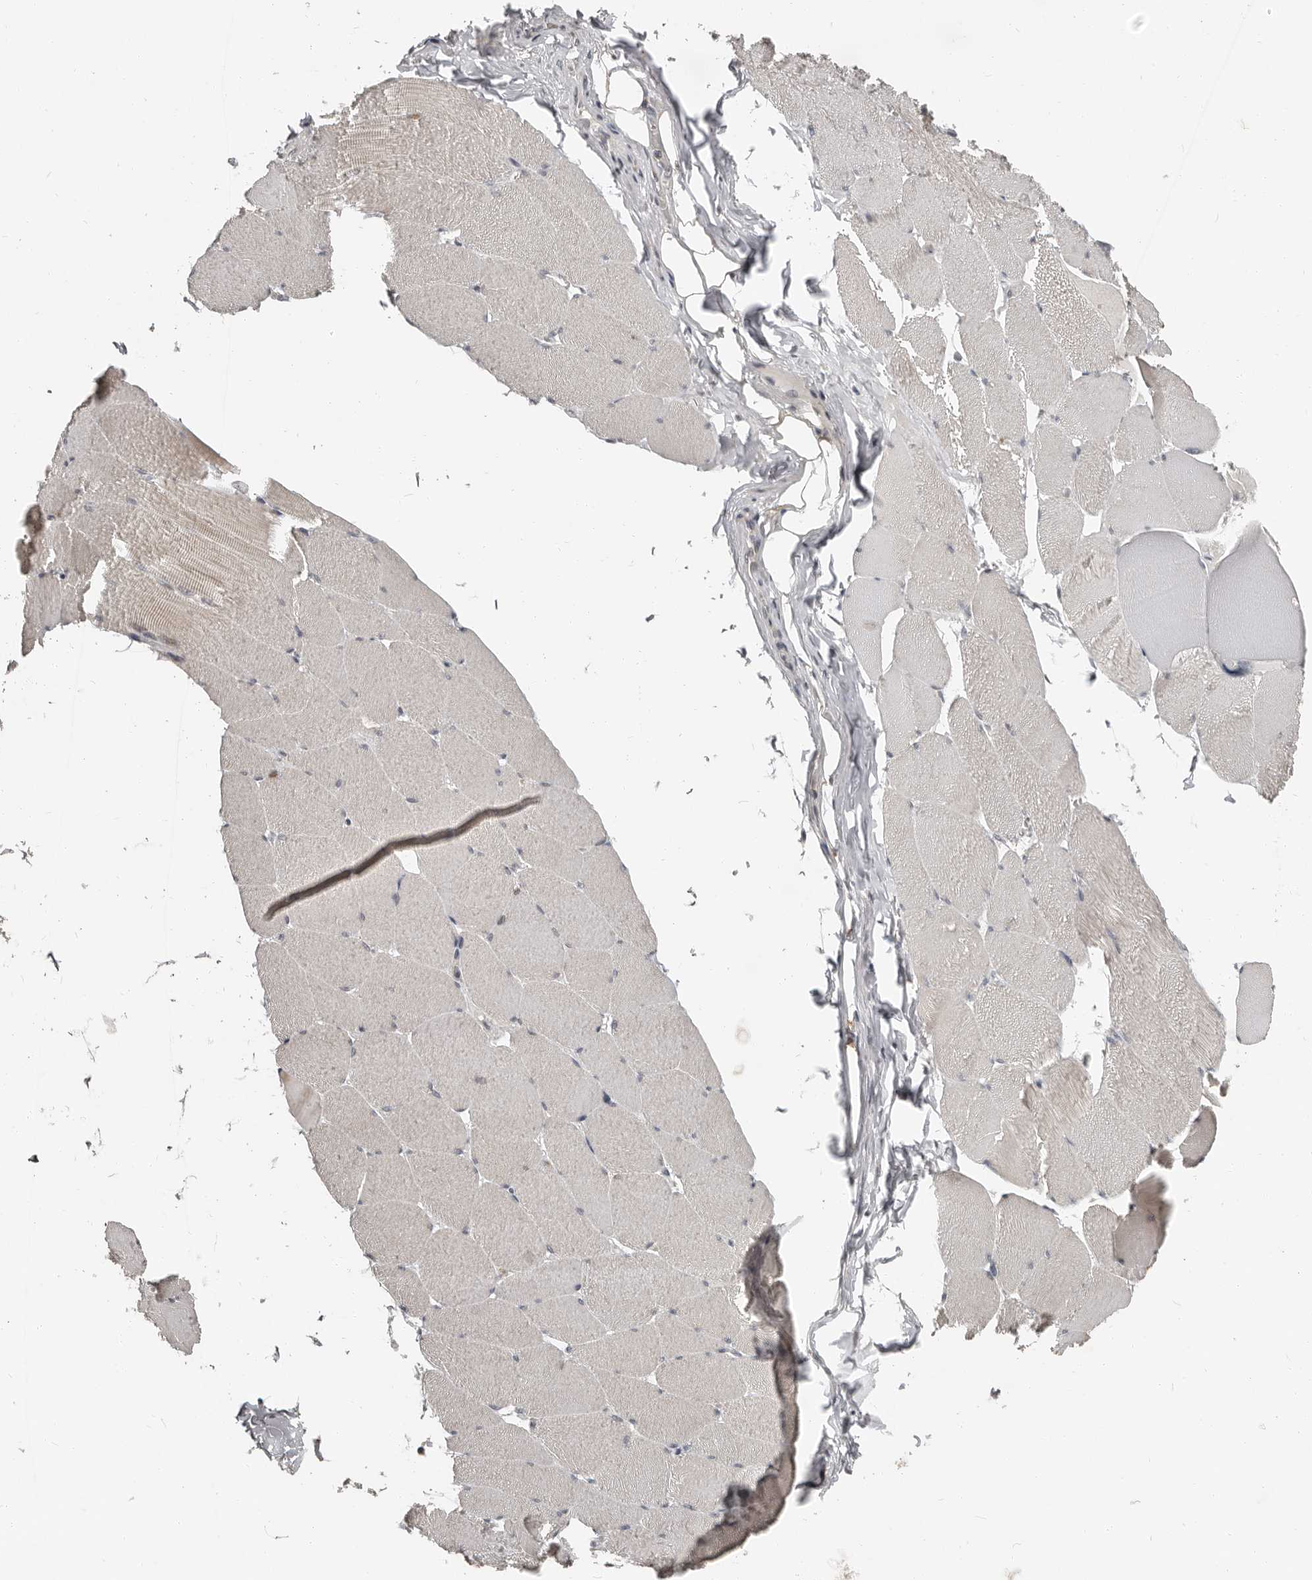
{"staining": {"intensity": "negative", "quantity": "none", "location": "none"}, "tissue": "skeletal muscle", "cell_type": "Myocytes", "image_type": "normal", "snomed": [{"axis": "morphology", "description": "Normal tissue, NOS"}, {"axis": "topography", "description": "Skeletal muscle"}], "caption": "Immunohistochemistry (IHC) micrograph of unremarkable skeletal muscle: human skeletal muscle stained with DAB shows no significant protein positivity in myocytes. (Stains: DAB (3,3'-diaminobenzidine) IHC with hematoxylin counter stain, Microscopy: brightfield microscopy at high magnification).", "gene": "APOL6", "patient": {"sex": "male", "age": 62}}